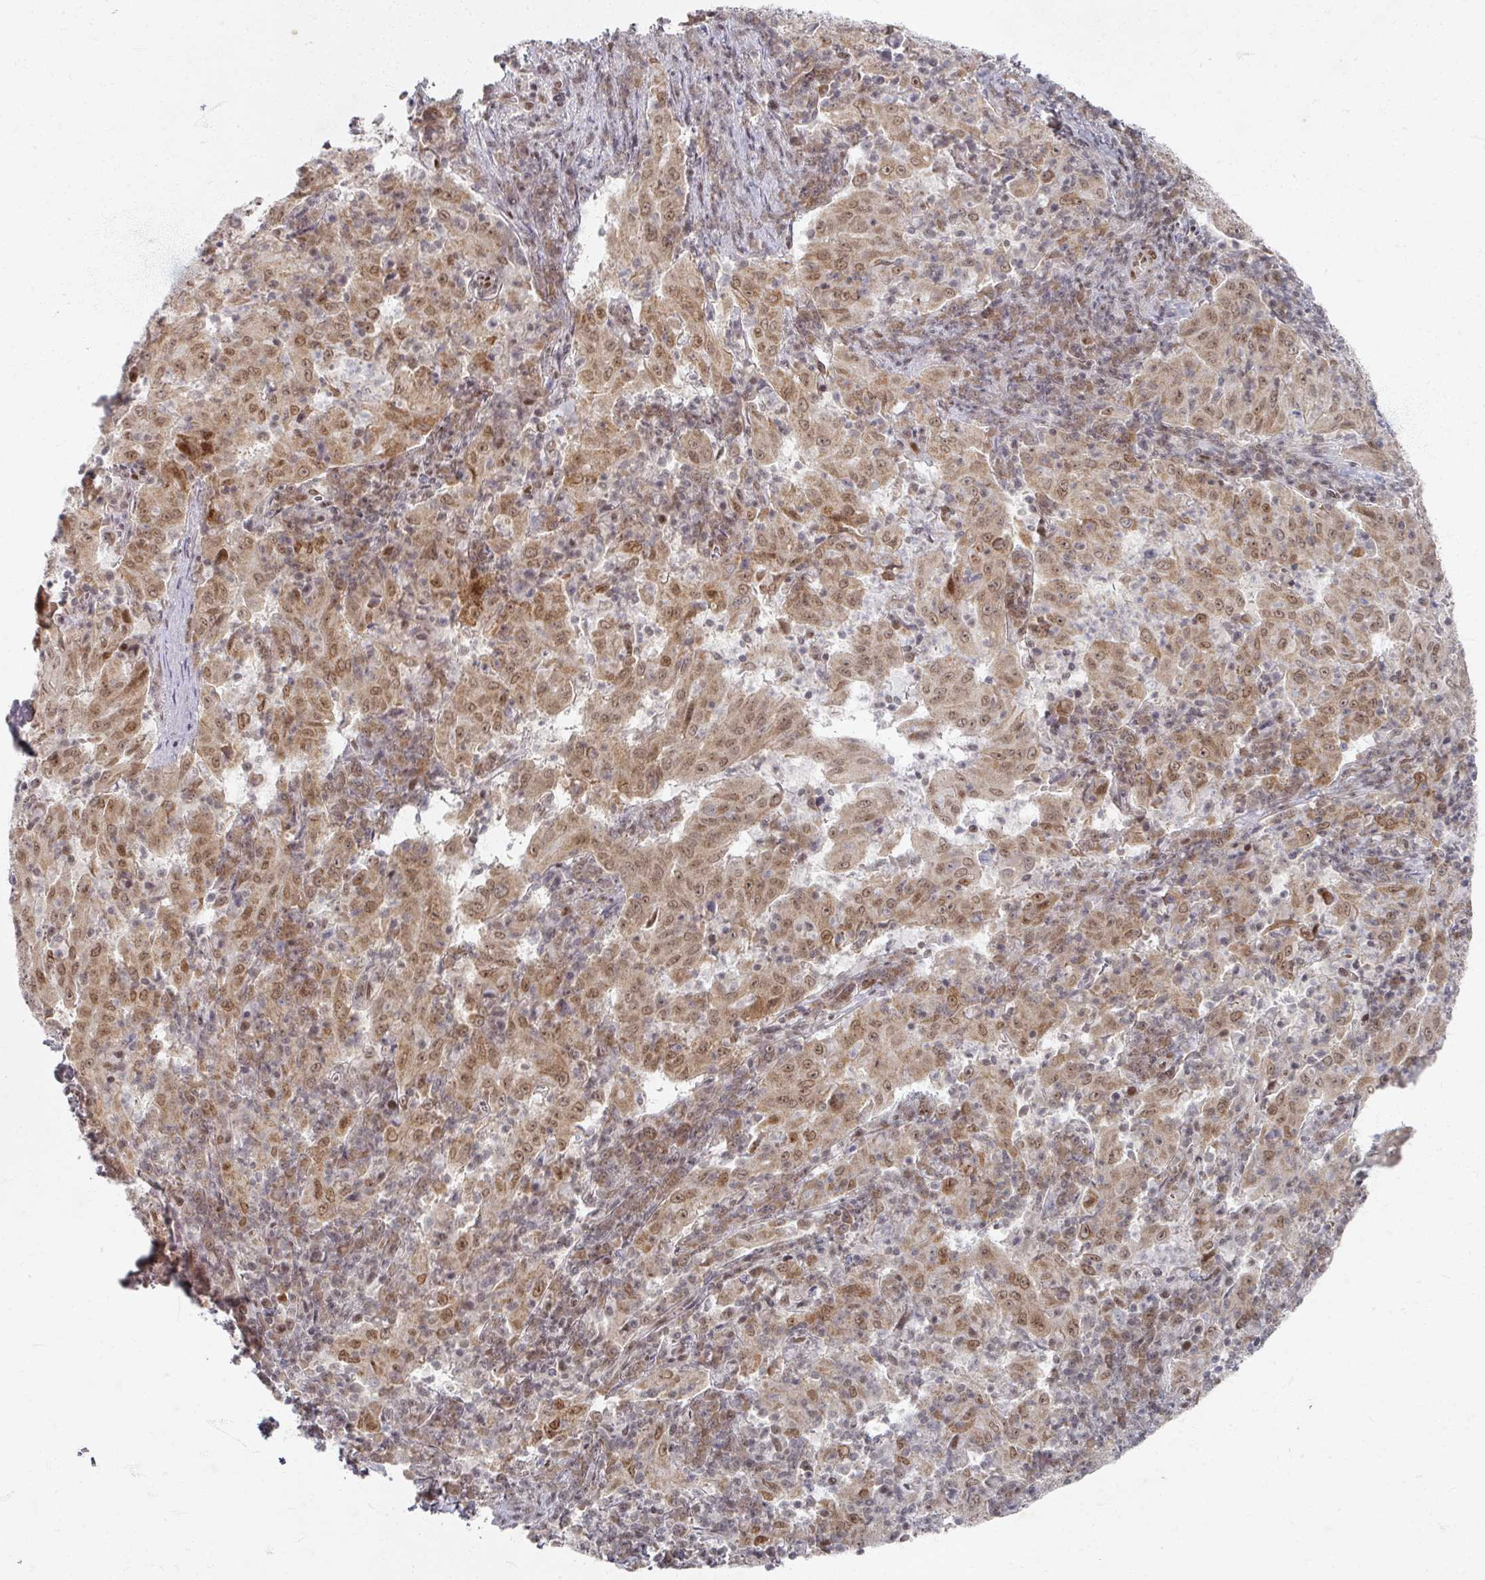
{"staining": {"intensity": "moderate", "quantity": ">75%", "location": "cytoplasmic/membranous,nuclear"}, "tissue": "pancreatic cancer", "cell_type": "Tumor cells", "image_type": "cancer", "snomed": [{"axis": "morphology", "description": "Adenocarcinoma, NOS"}, {"axis": "topography", "description": "Pancreas"}], "caption": "Immunohistochemical staining of human adenocarcinoma (pancreatic) demonstrates medium levels of moderate cytoplasmic/membranous and nuclear expression in approximately >75% of tumor cells. The protein of interest is stained brown, and the nuclei are stained in blue (DAB IHC with brightfield microscopy, high magnification).", "gene": "PSKH1", "patient": {"sex": "male", "age": 63}}